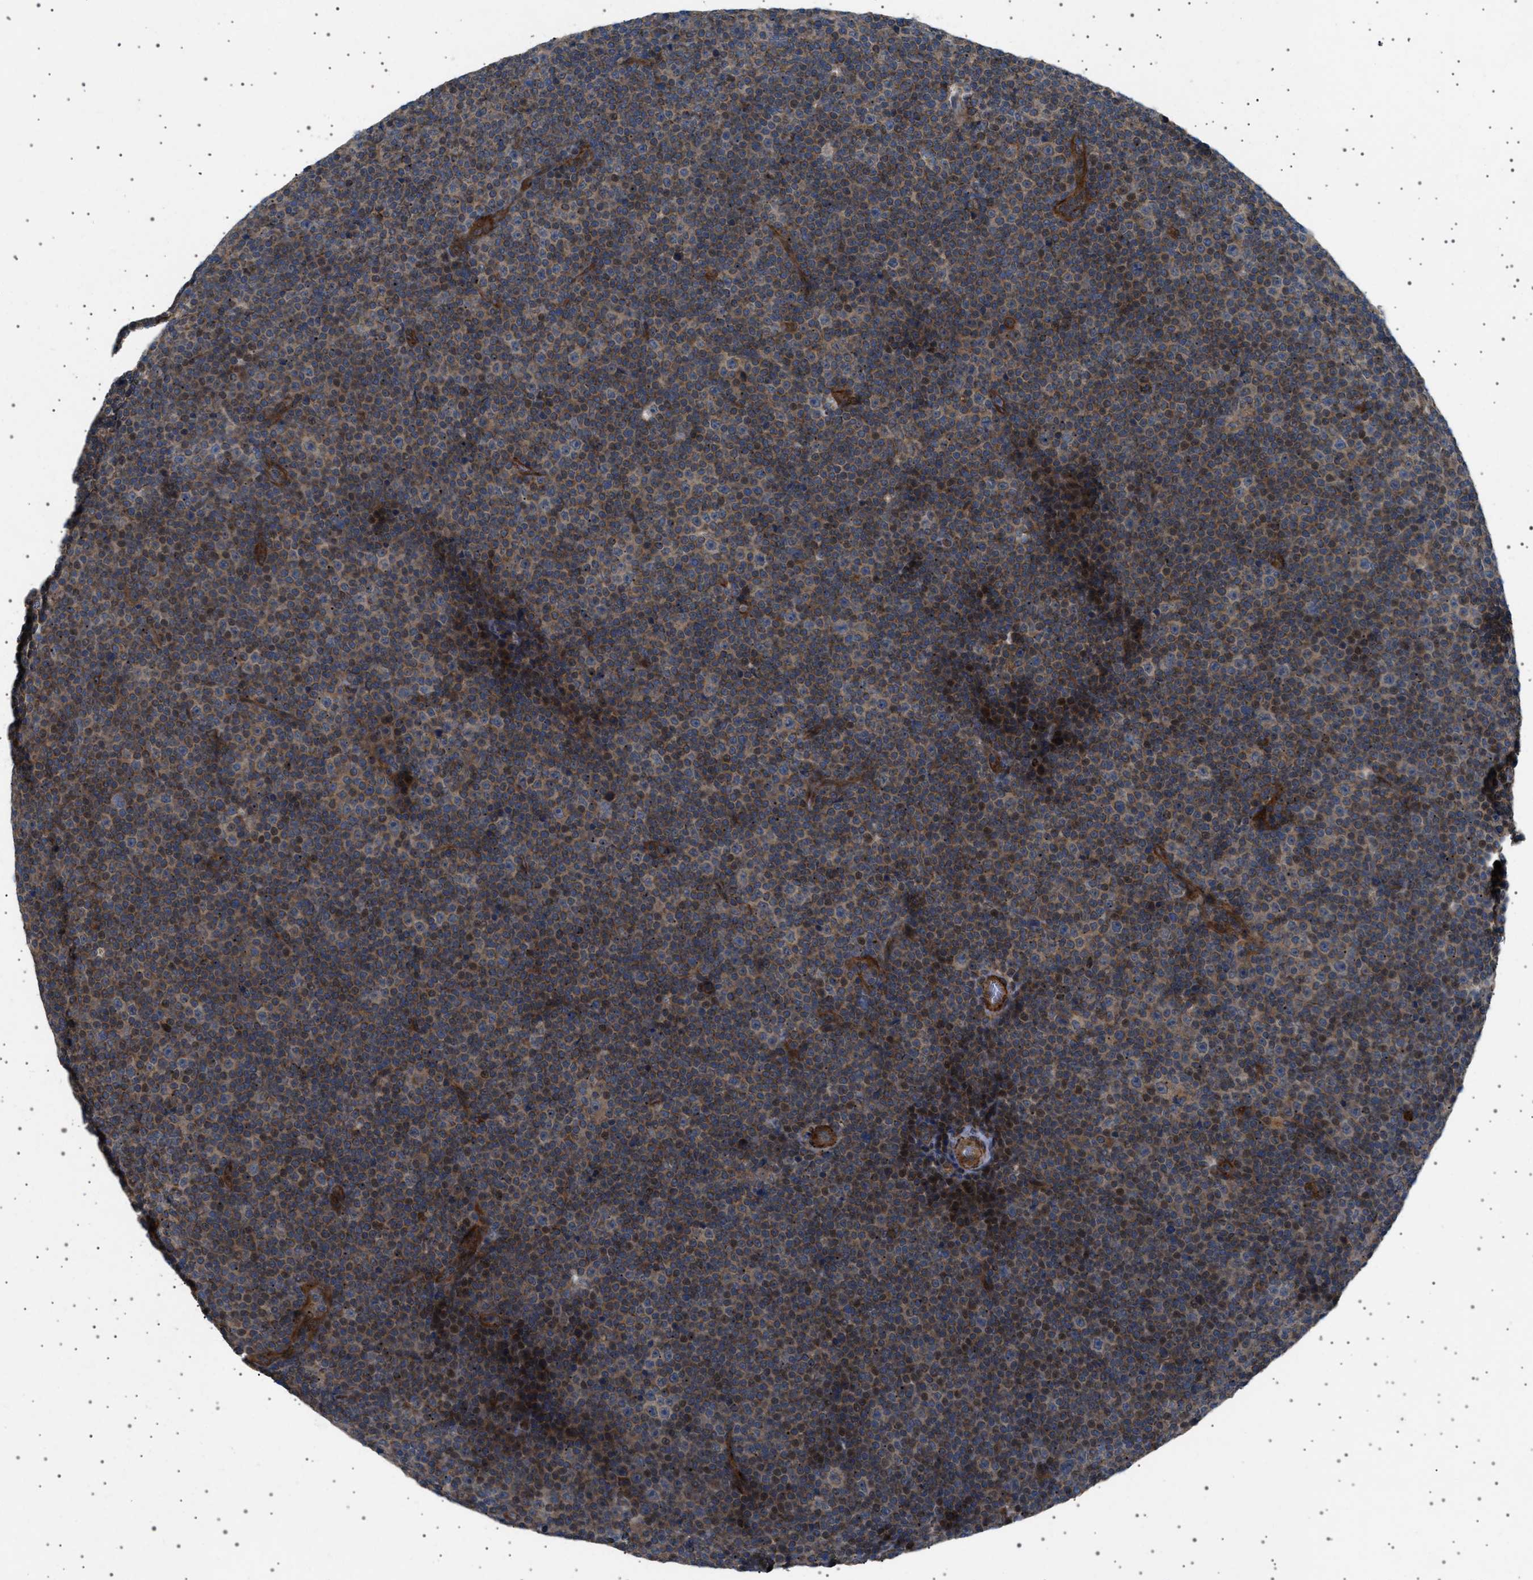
{"staining": {"intensity": "moderate", "quantity": ">75%", "location": "cytoplasmic/membranous"}, "tissue": "lymphoma", "cell_type": "Tumor cells", "image_type": "cancer", "snomed": [{"axis": "morphology", "description": "Malignant lymphoma, non-Hodgkin's type, Low grade"}, {"axis": "topography", "description": "Lymph node"}], "caption": "An IHC micrograph of tumor tissue is shown. Protein staining in brown labels moderate cytoplasmic/membranous positivity in low-grade malignant lymphoma, non-Hodgkin's type within tumor cells.", "gene": "CCDC186", "patient": {"sex": "female", "age": 67}}